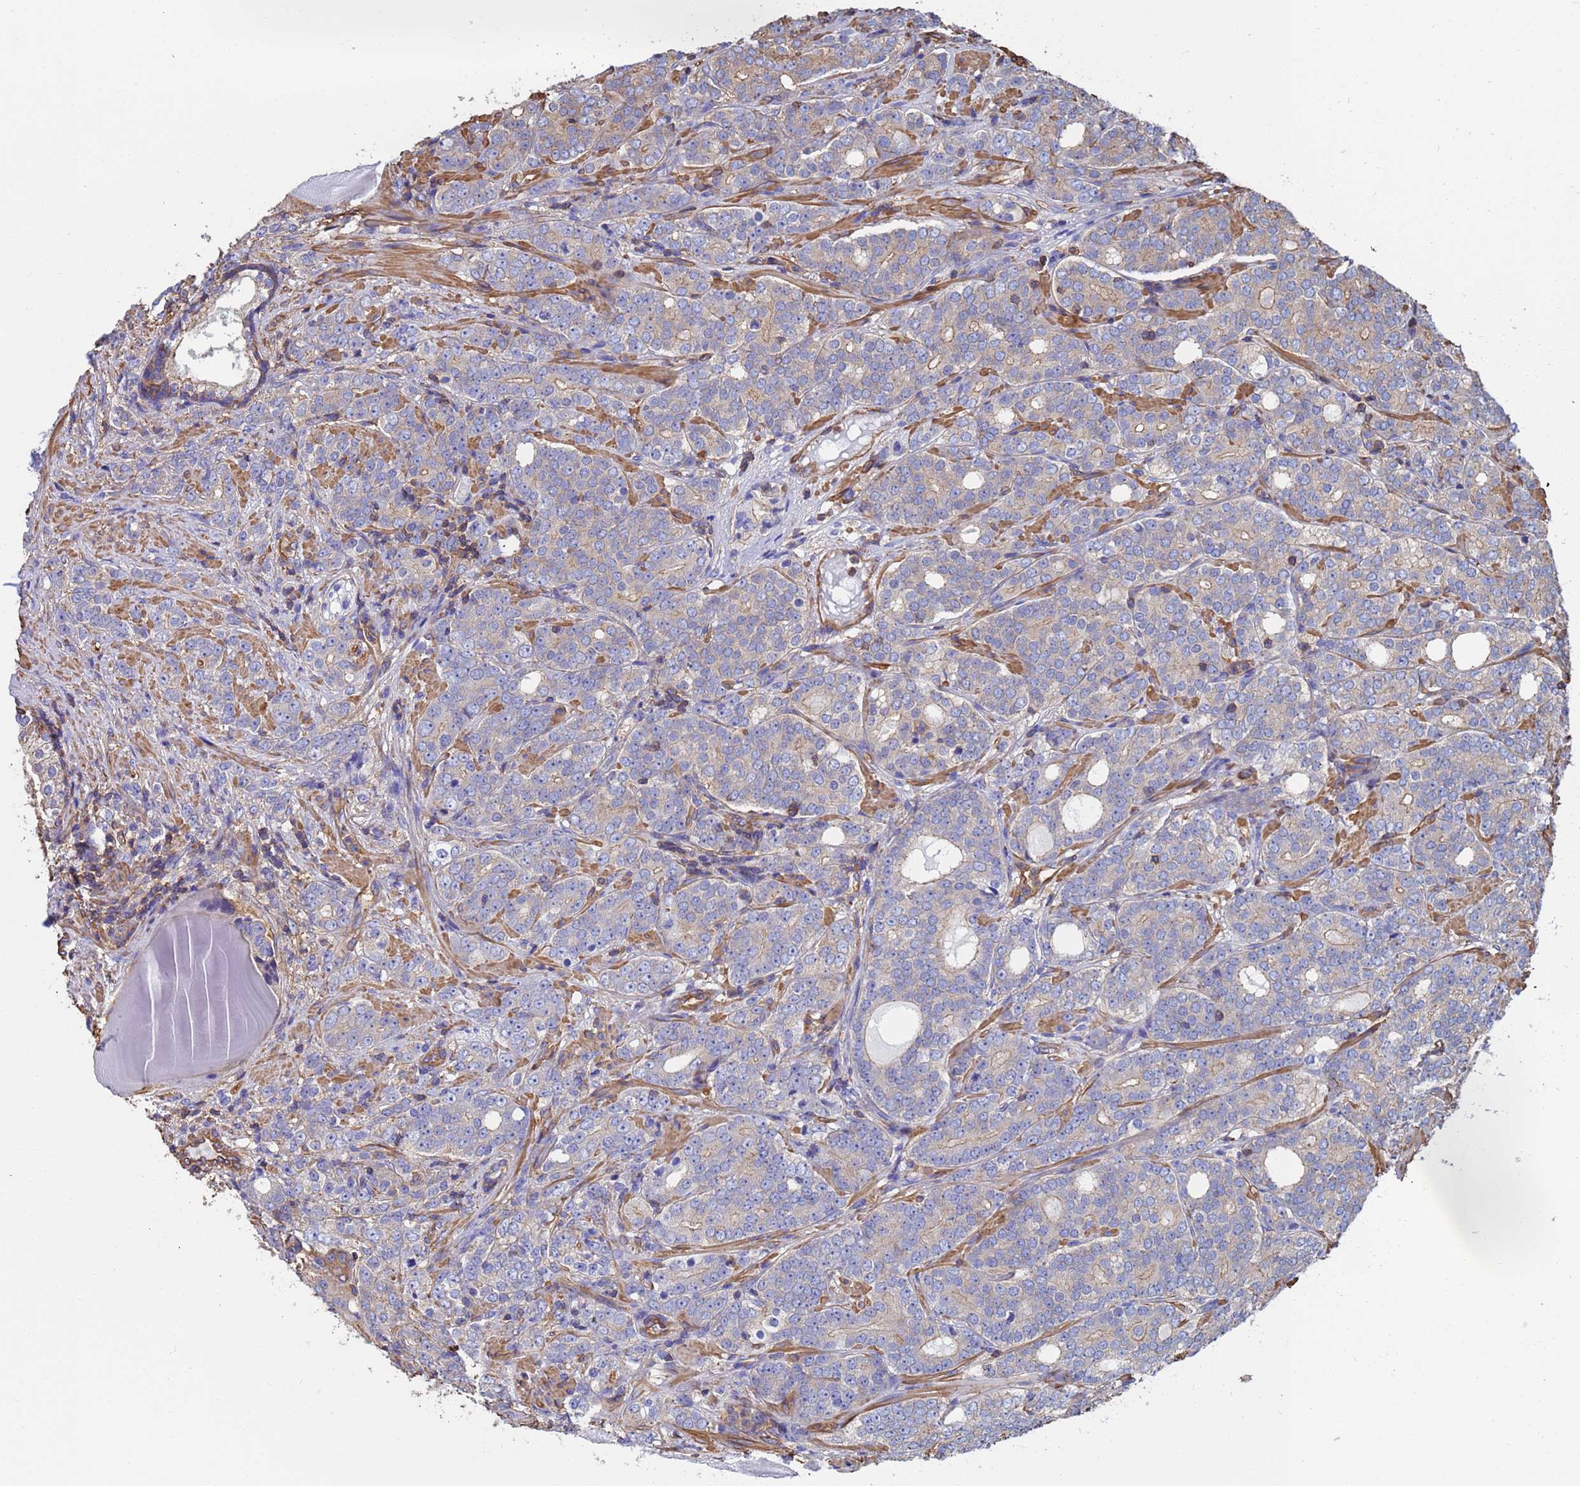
{"staining": {"intensity": "weak", "quantity": "<25%", "location": "cytoplasmic/membranous"}, "tissue": "prostate cancer", "cell_type": "Tumor cells", "image_type": "cancer", "snomed": [{"axis": "morphology", "description": "Adenocarcinoma, High grade"}, {"axis": "topography", "description": "Prostate"}], "caption": "Photomicrograph shows no protein staining in tumor cells of prostate cancer (adenocarcinoma (high-grade)) tissue.", "gene": "MYL12A", "patient": {"sex": "male", "age": 64}}